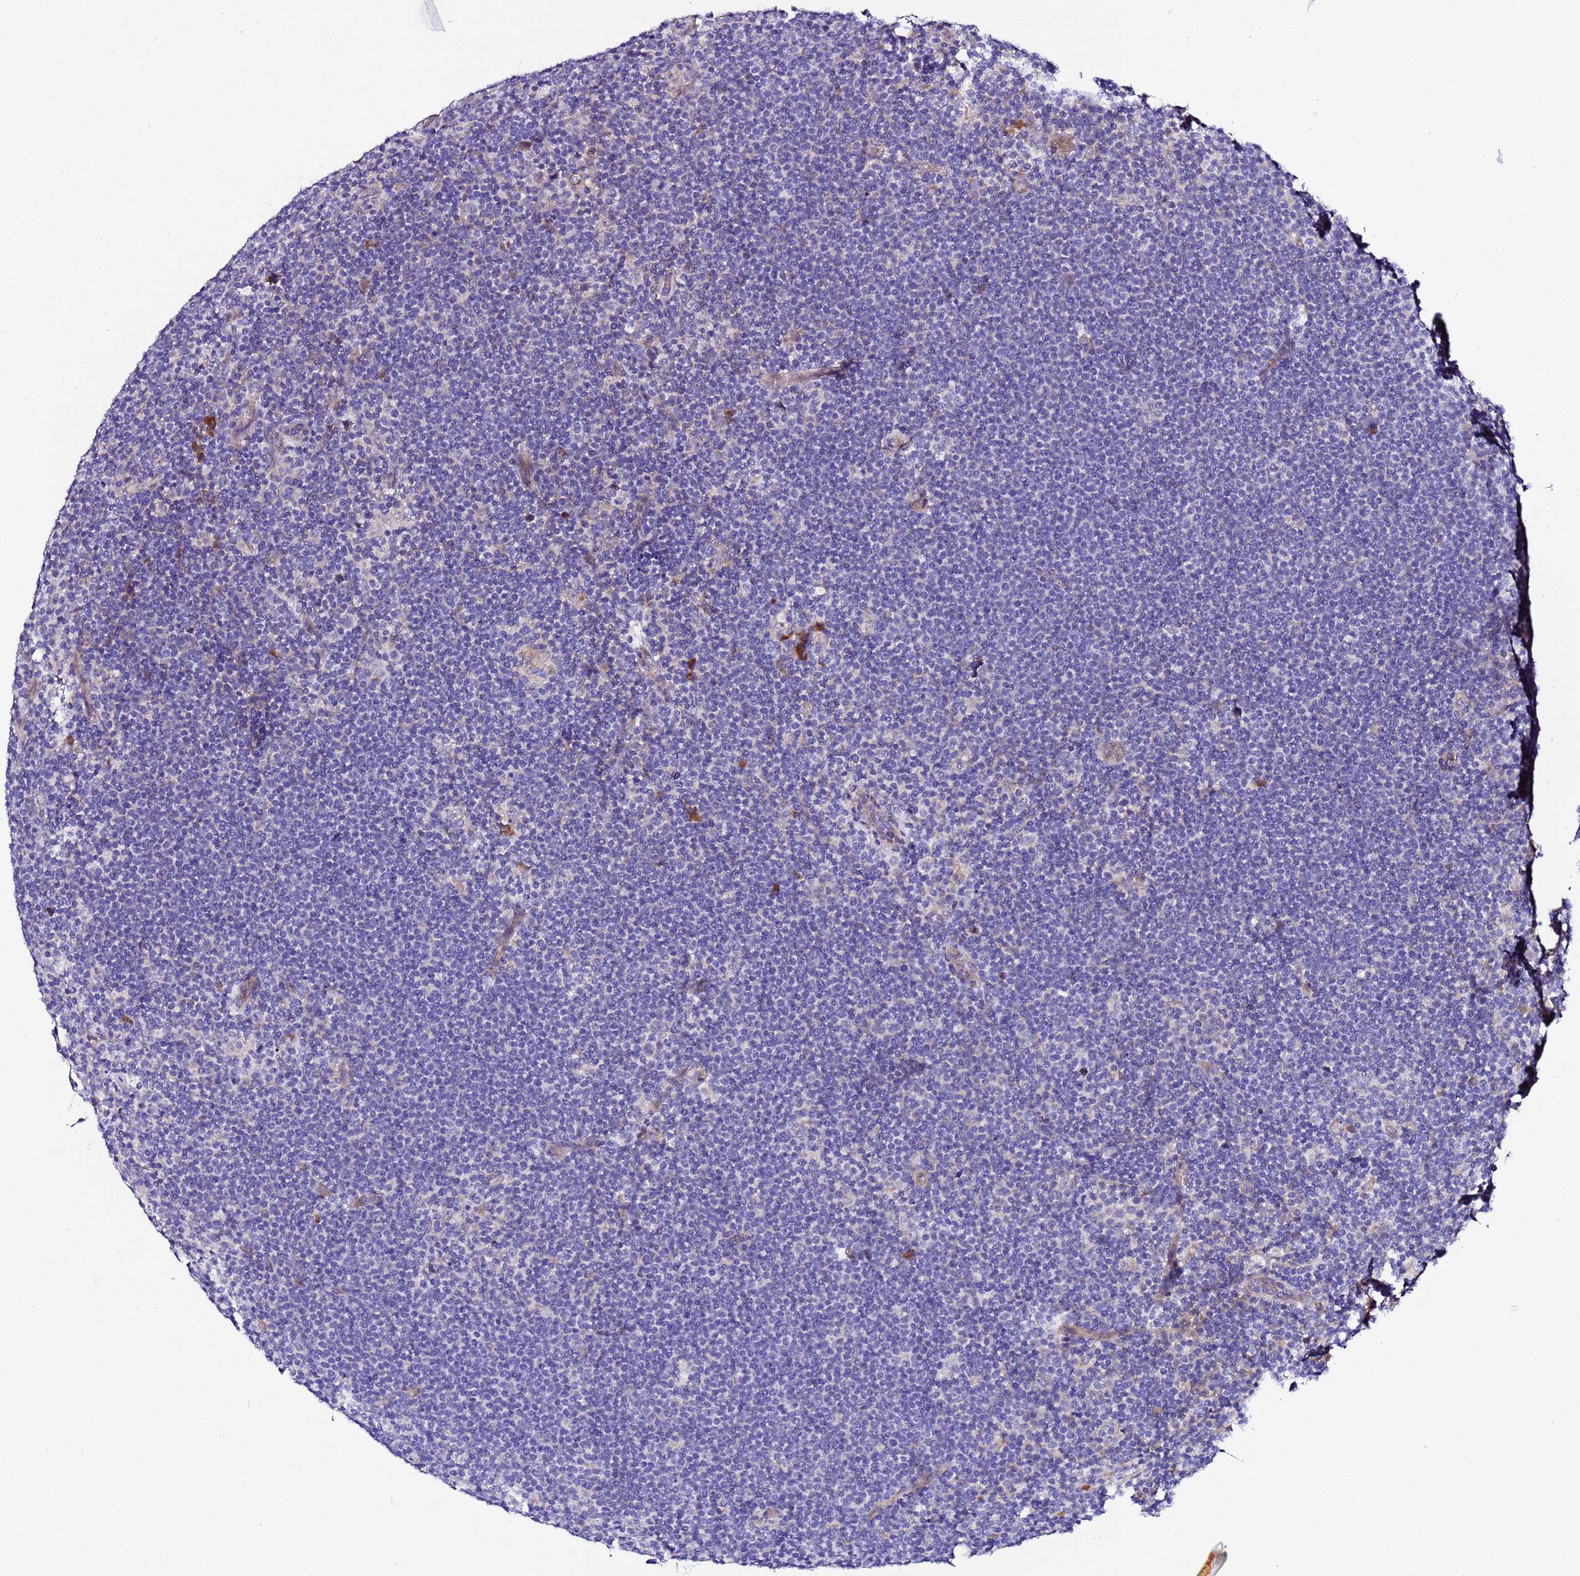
{"staining": {"intensity": "negative", "quantity": "none", "location": "none"}, "tissue": "lymphoma", "cell_type": "Tumor cells", "image_type": "cancer", "snomed": [{"axis": "morphology", "description": "Hodgkin's disease, NOS"}, {"axis": "topography", "description": "Lymph node"}], "caption": "Human lymphoma stained for a protein using immunohistochemistry reveals no staining in tumor cells.", "gene": "JRKL", "patient": {"sex": "female", "age": 57}}